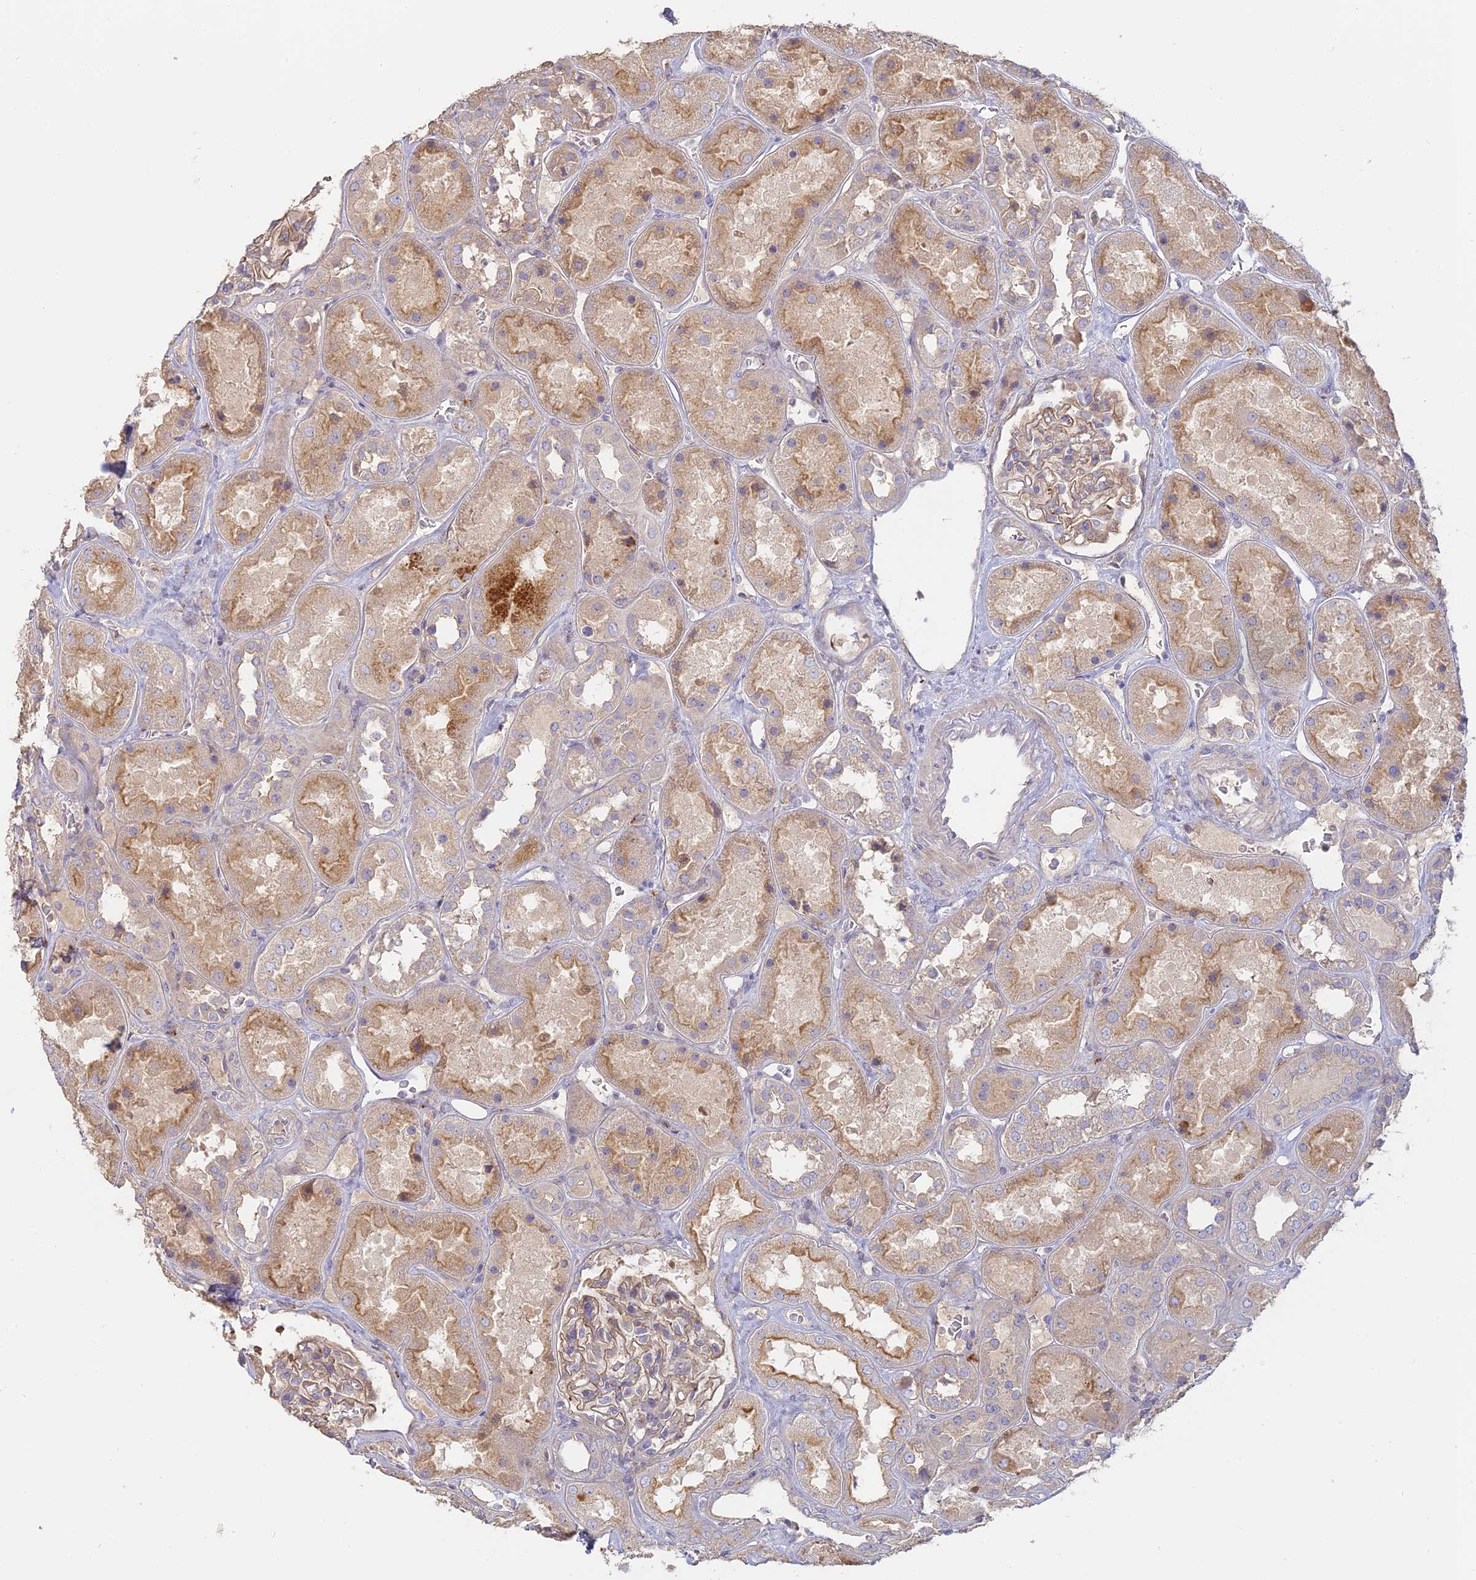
{"staining": {"intensity": "weak", "quantity": ">75%", "location": "cytoplasmic/membranous"}, "tissue": "kidney", "cell_type": "Cells in glomeruli", "image_type": "normal", "snomed": [{"axis": "morphology", "description": "Normal tissue, NOS"}, {"axis": "topography", "description": "Kidney"}], "caption": "Protein expression by immunohistochemistry (IHC) exhibits weak cytoplasmic/membranous expression in about >75% of cells in glomeruli in benign kidney. (Stains: DAB (3,3'-diaminobenzidine) in brown, nuclei in blue, Microscopy: brightfield microscopy at high magnification).", "gene": "SFT2D2", "patient": {"sex": "male", "age": 70}}